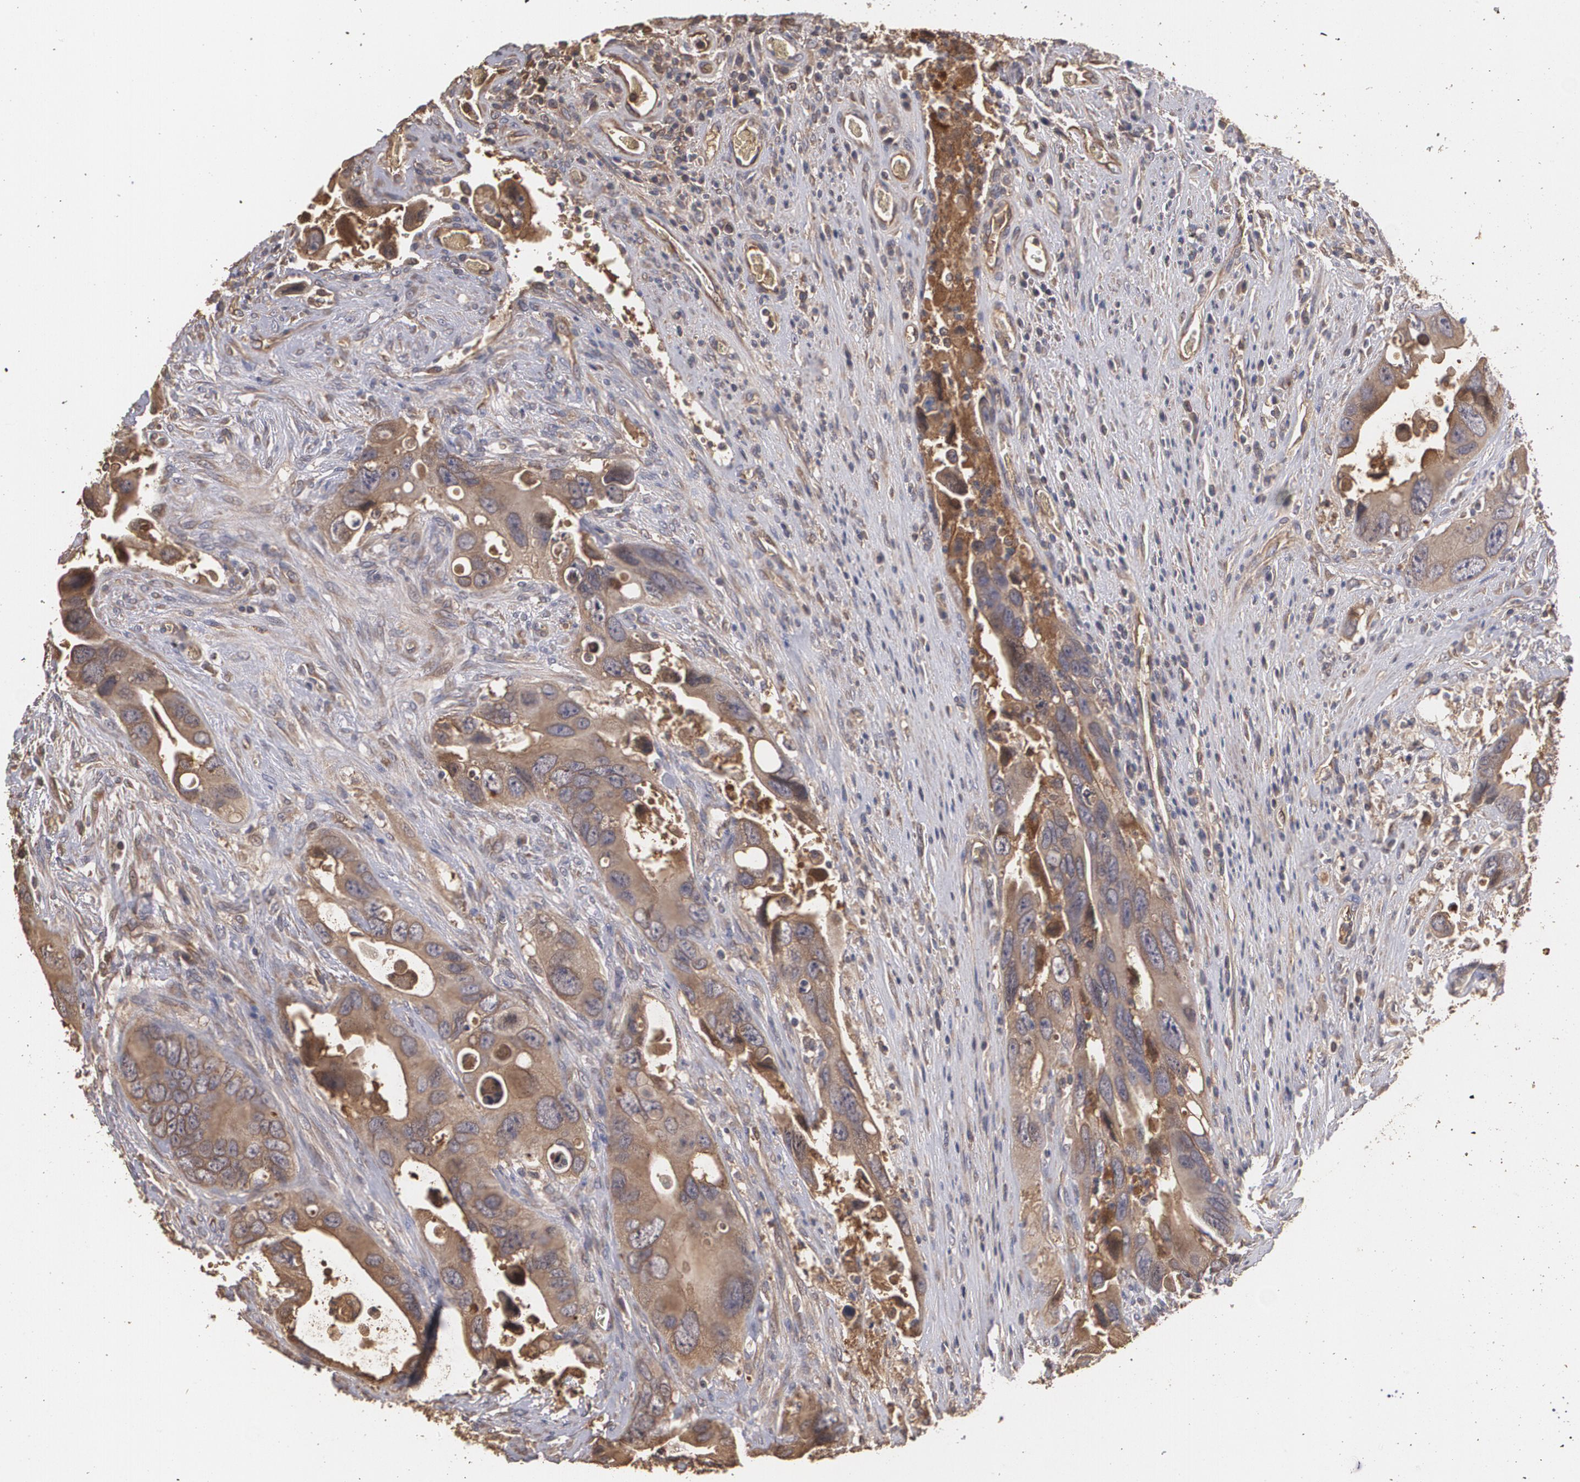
{"staining": {"intensity": "moderate", "quantity": ">75%", "location": "cytoplasmic/membranous"}, "tissue": "colorectal cancer", "cell_type": "Tumor cells", "image_type": "cancer", "snomed": [{"axis": "morphology", "description": "Adenocarcinoma, NOS"}, {"axis": "topography", "description": "Rectum"}], "caption": "Colorectal cancer (adenocarcinoma) was stained to show a protein in brown. There is medium levels of moderate cytoplasmic/membranous staining in approximately >75% of tumor cells.", "gene": "PON1", "patient": {"sex": "male", "age": 70}}